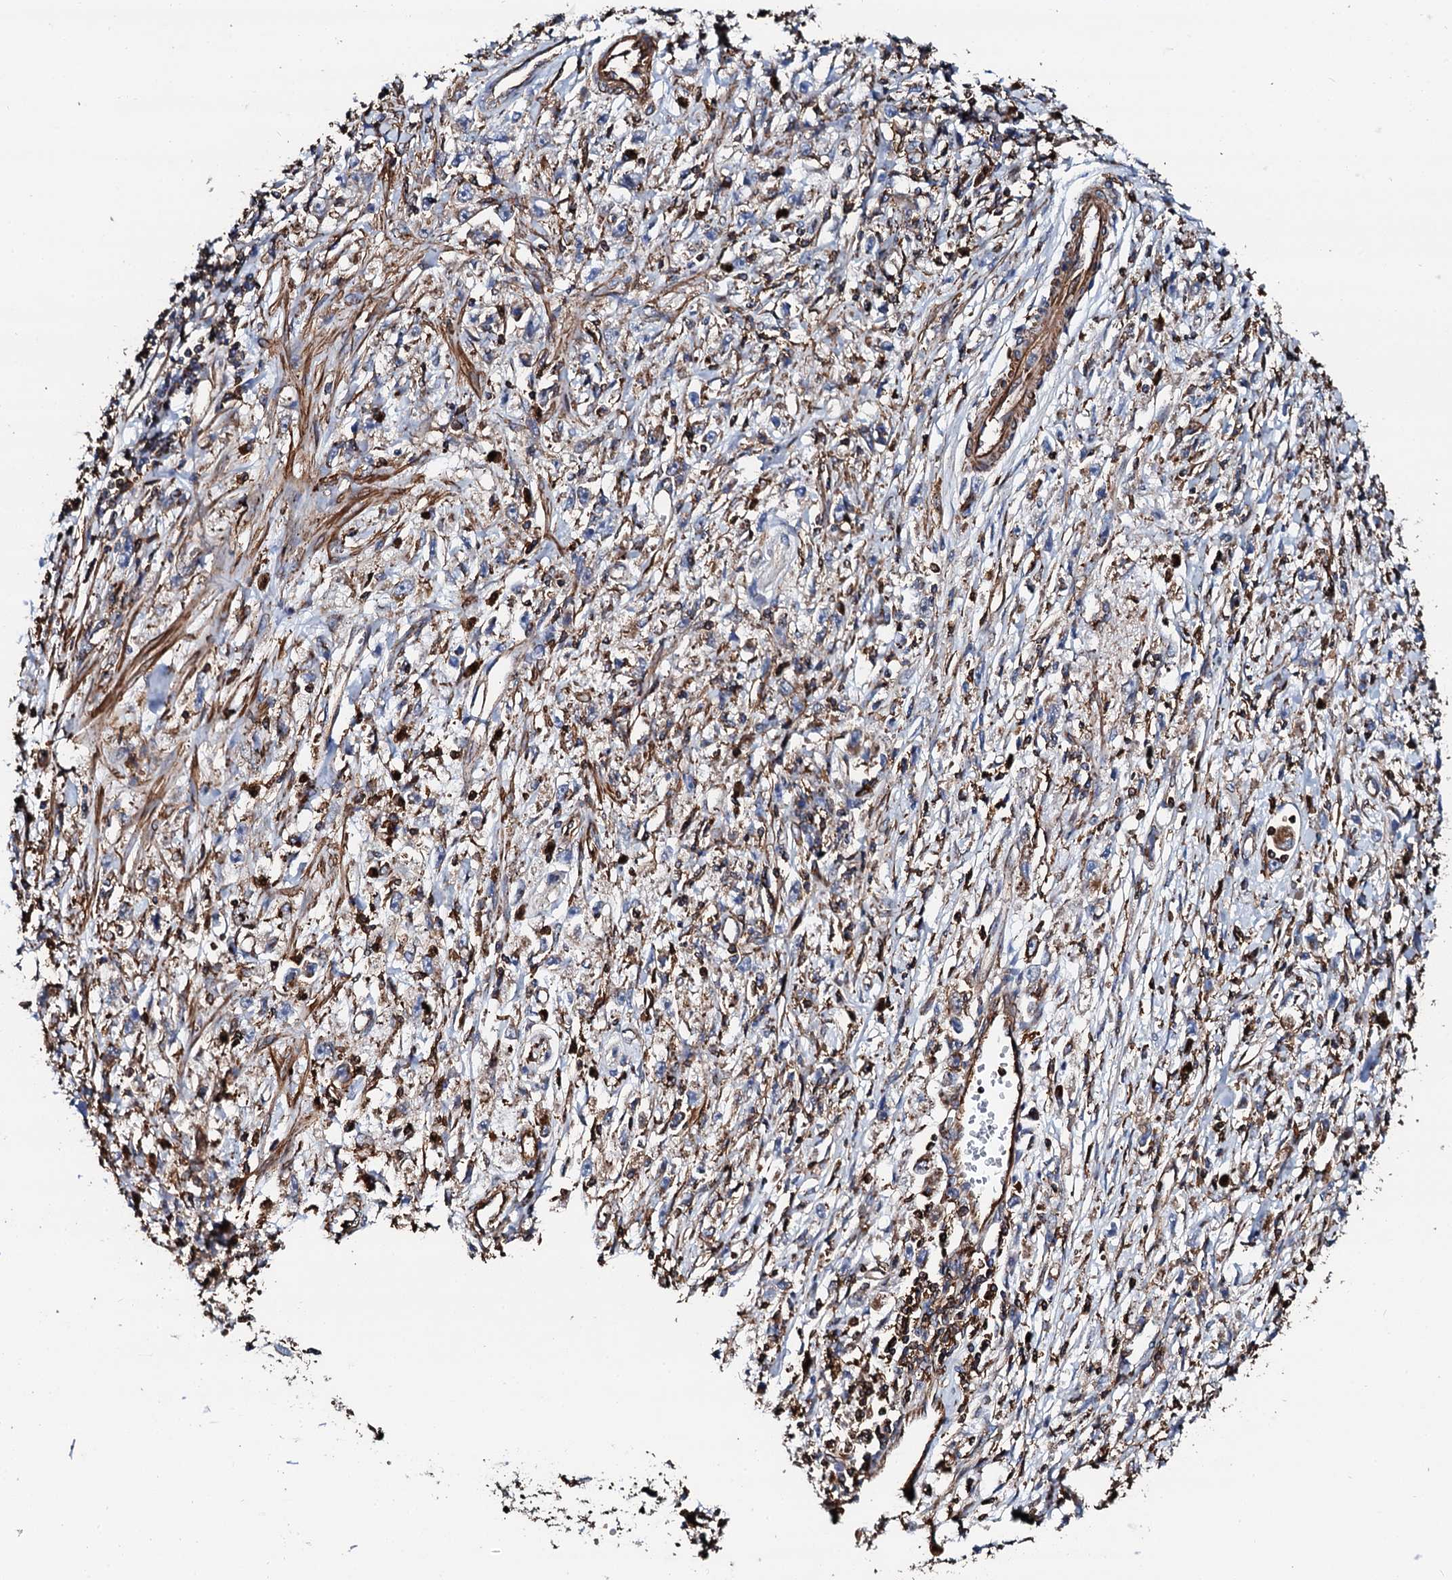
{"staining": {"intensity": "weak", "quantity": "25%-75%", "location": "cytoplasmic/membranous"}, "tissue": "stomach cancer", "cell_type": "Tumor cells", "image_type": "cancer", "snomed": [{"axis": "morphology", "description": "Adenocarcinoma, NOS"}, {"axis": "topography", "description": "Stomach"}], "caption": "Protein positivity by IHC exhibits weak cytoplasmic/membranous expression in approximately 25%-75% of tumor cells in stomach cancer. Immunohistochemistry stains the protein in brown and the nuclei are stained blue.", "gene": "INTS10", "patient": {"sex": "female", "age": 59}}